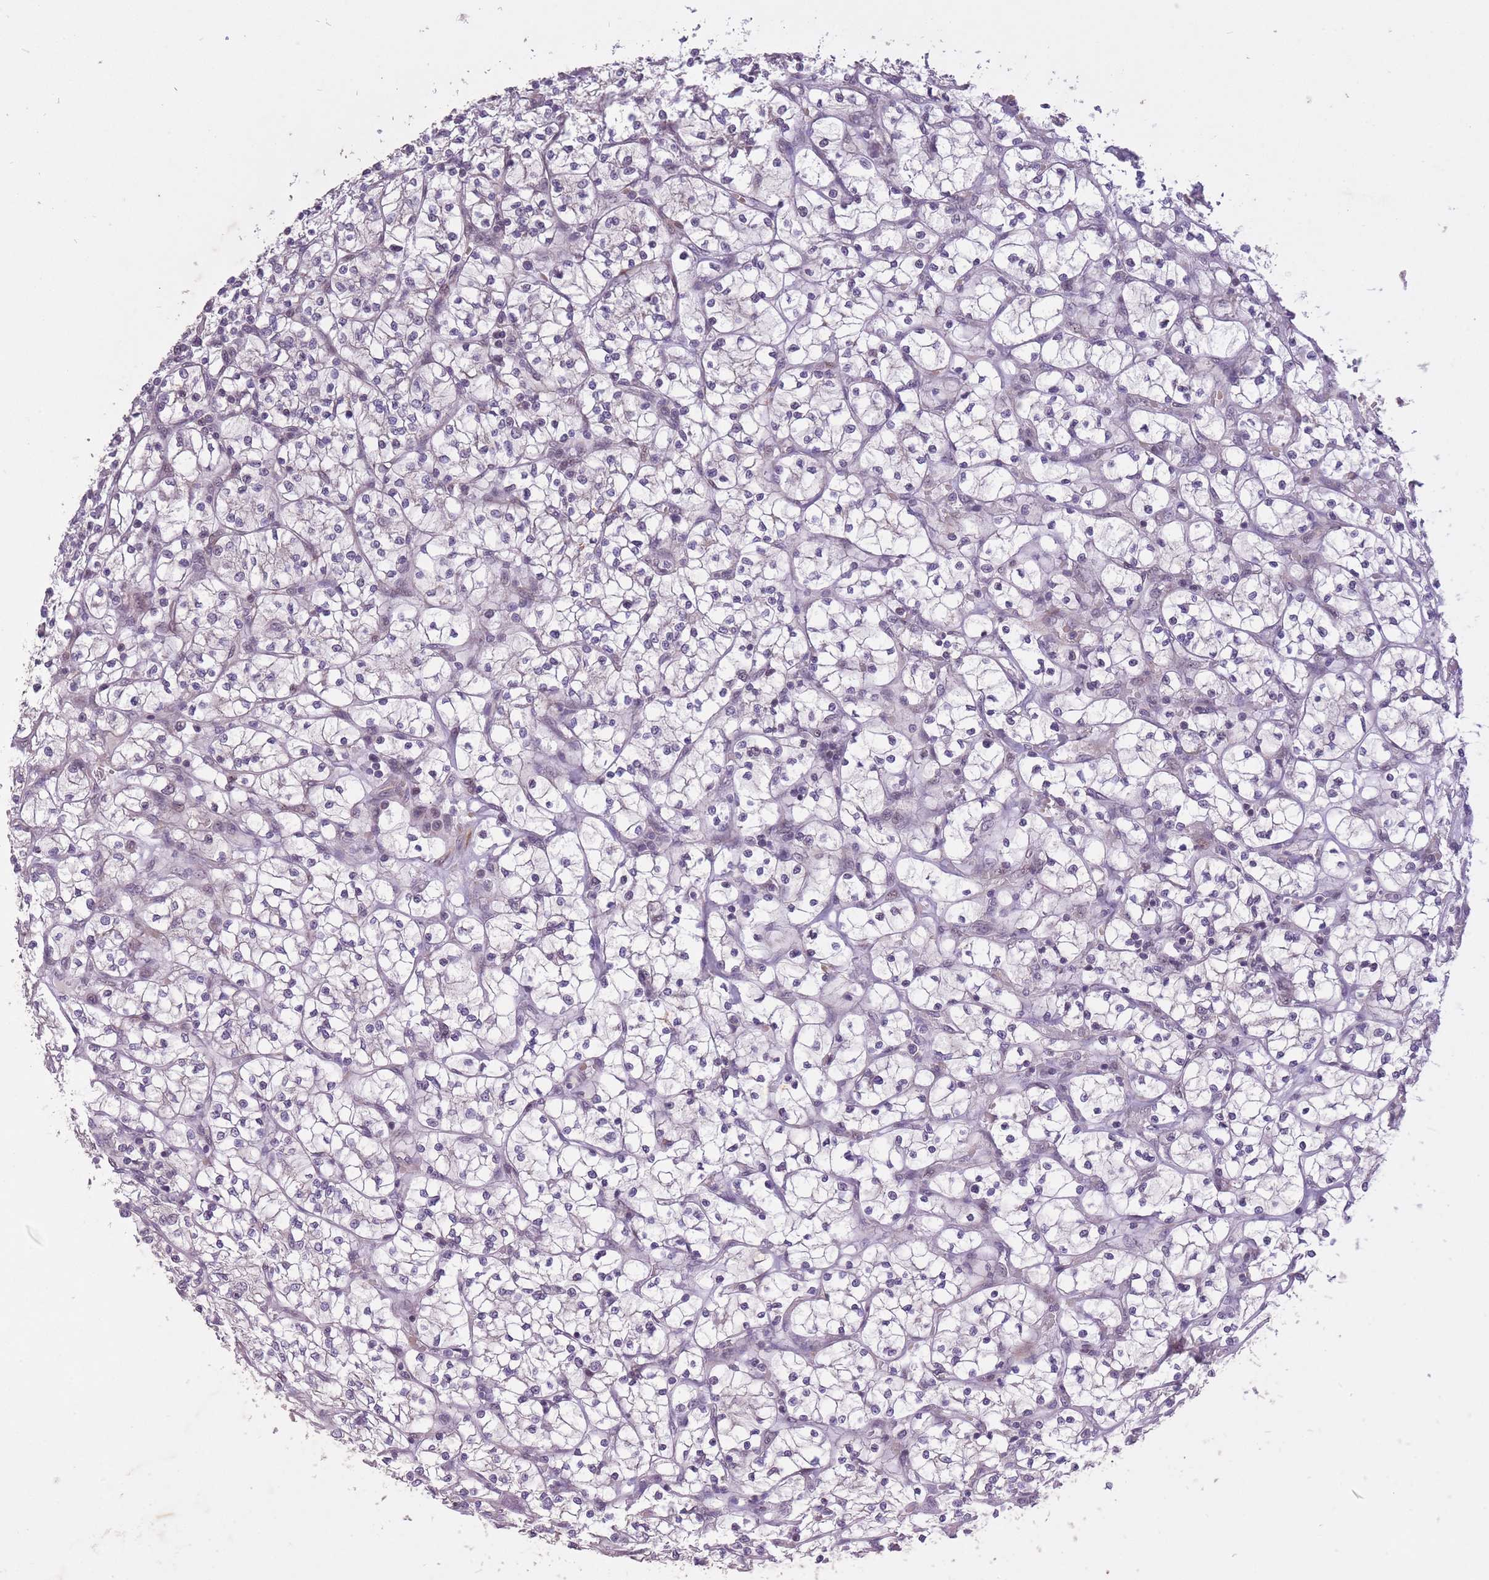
{"staining": {"intensity": "negative", "quantity": "none", "location": "none"}, "tissue": "renal cancer", "cell_type": "Tumor cells", "image_type": "cancer", "snomed": [{"axis": "morphology", "description": "Adenocarcinoma, NOS"}, {"axis": "topography", "description": "Kidney"}], "caption": "High magnification brightfield microscopy of renal adenocarcinoma stained with DAB (brown) and counterstained with hematoxylin (blue): tumor cells show no significant staining. (Immunohistochemistry, brightfield microscopy, high magnification).", "gene": "CBX6", "patient": {"sex": "female", "age": 64}}